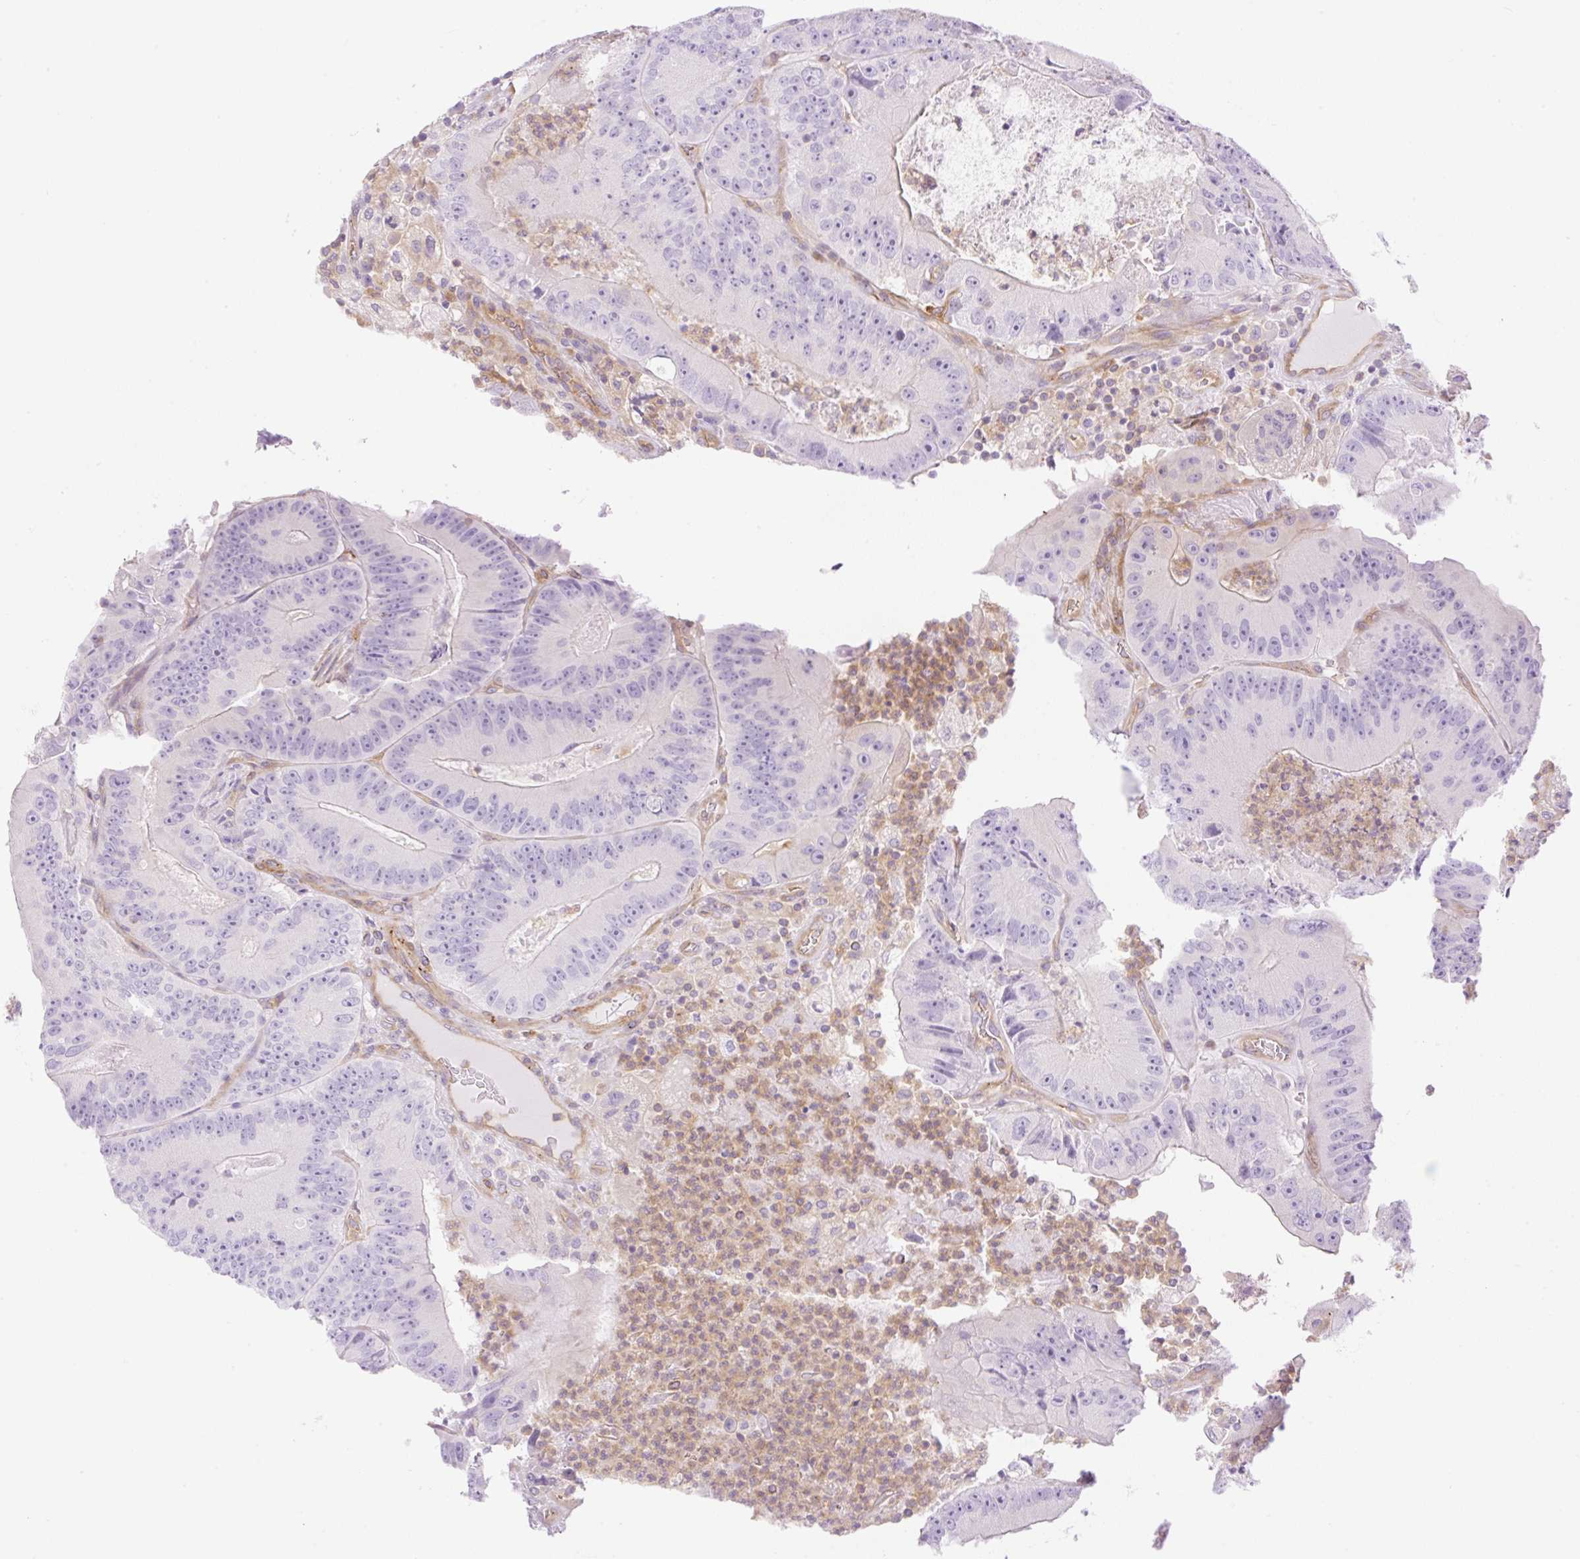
{"staining": {"intensity": "negative", "quantity": "none", "location": "none"}, "tissue": "colorectal cancer", "cell_type": "Tumor cells", "image_type": "cancer", "snomed": [{"axis": "morphology", "description": "Adenocarcinoma, NOS"}, {"axis": "topography", "description": "Colon"}], "caption": "Immunohistochemistry of human adenocarcinoma (colorectal) exhibits no positivity in tumor cells. Brightfield microscopy of immunohistochemistry (IHC) stained with DAB (brown) and hematoxylin (blue), captured at high magnification.", "gene": "EHD3", "patient": {"sex": "female", "age": 86}}